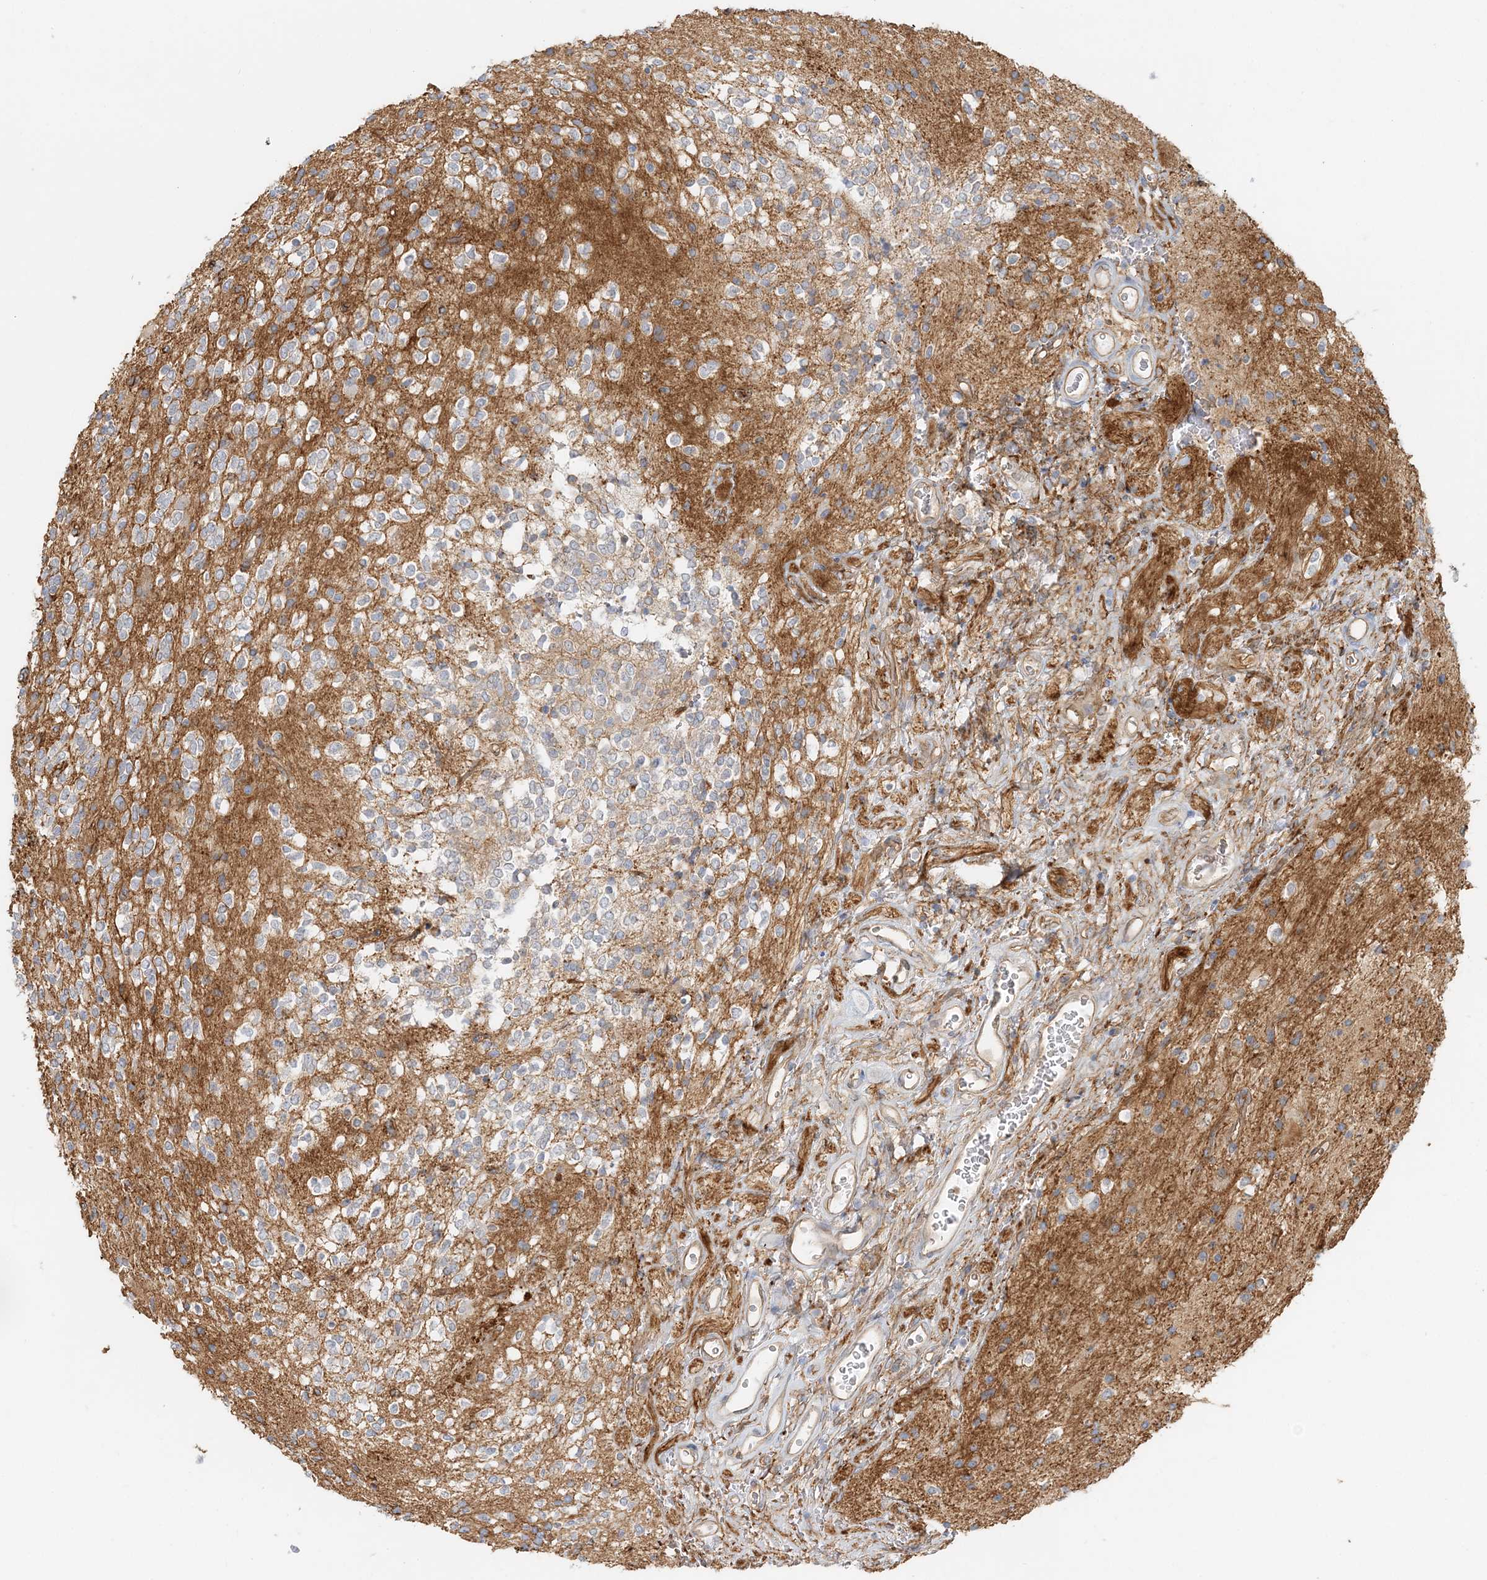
{"staining": {"intensity": "weak", "quantity": "25%-75%", "location": "cytoplasmic/membranous"}, "tissue": "glioma", "cell_type": "Tumor cells", "image_type": "cancer", "snomed": [{"axis": "morphology", "description": "Glioma, malignant, High grade"}, {"axis": "topography", "description": "Brain"}], "caption": "Protein staining of glioma tissue reveals weak cytoplasmic/membranous positivity in approximately 25%-75% of tumor cells.", "gene": "DNAH1", "patient": {"sex": "male", "age": 34}}